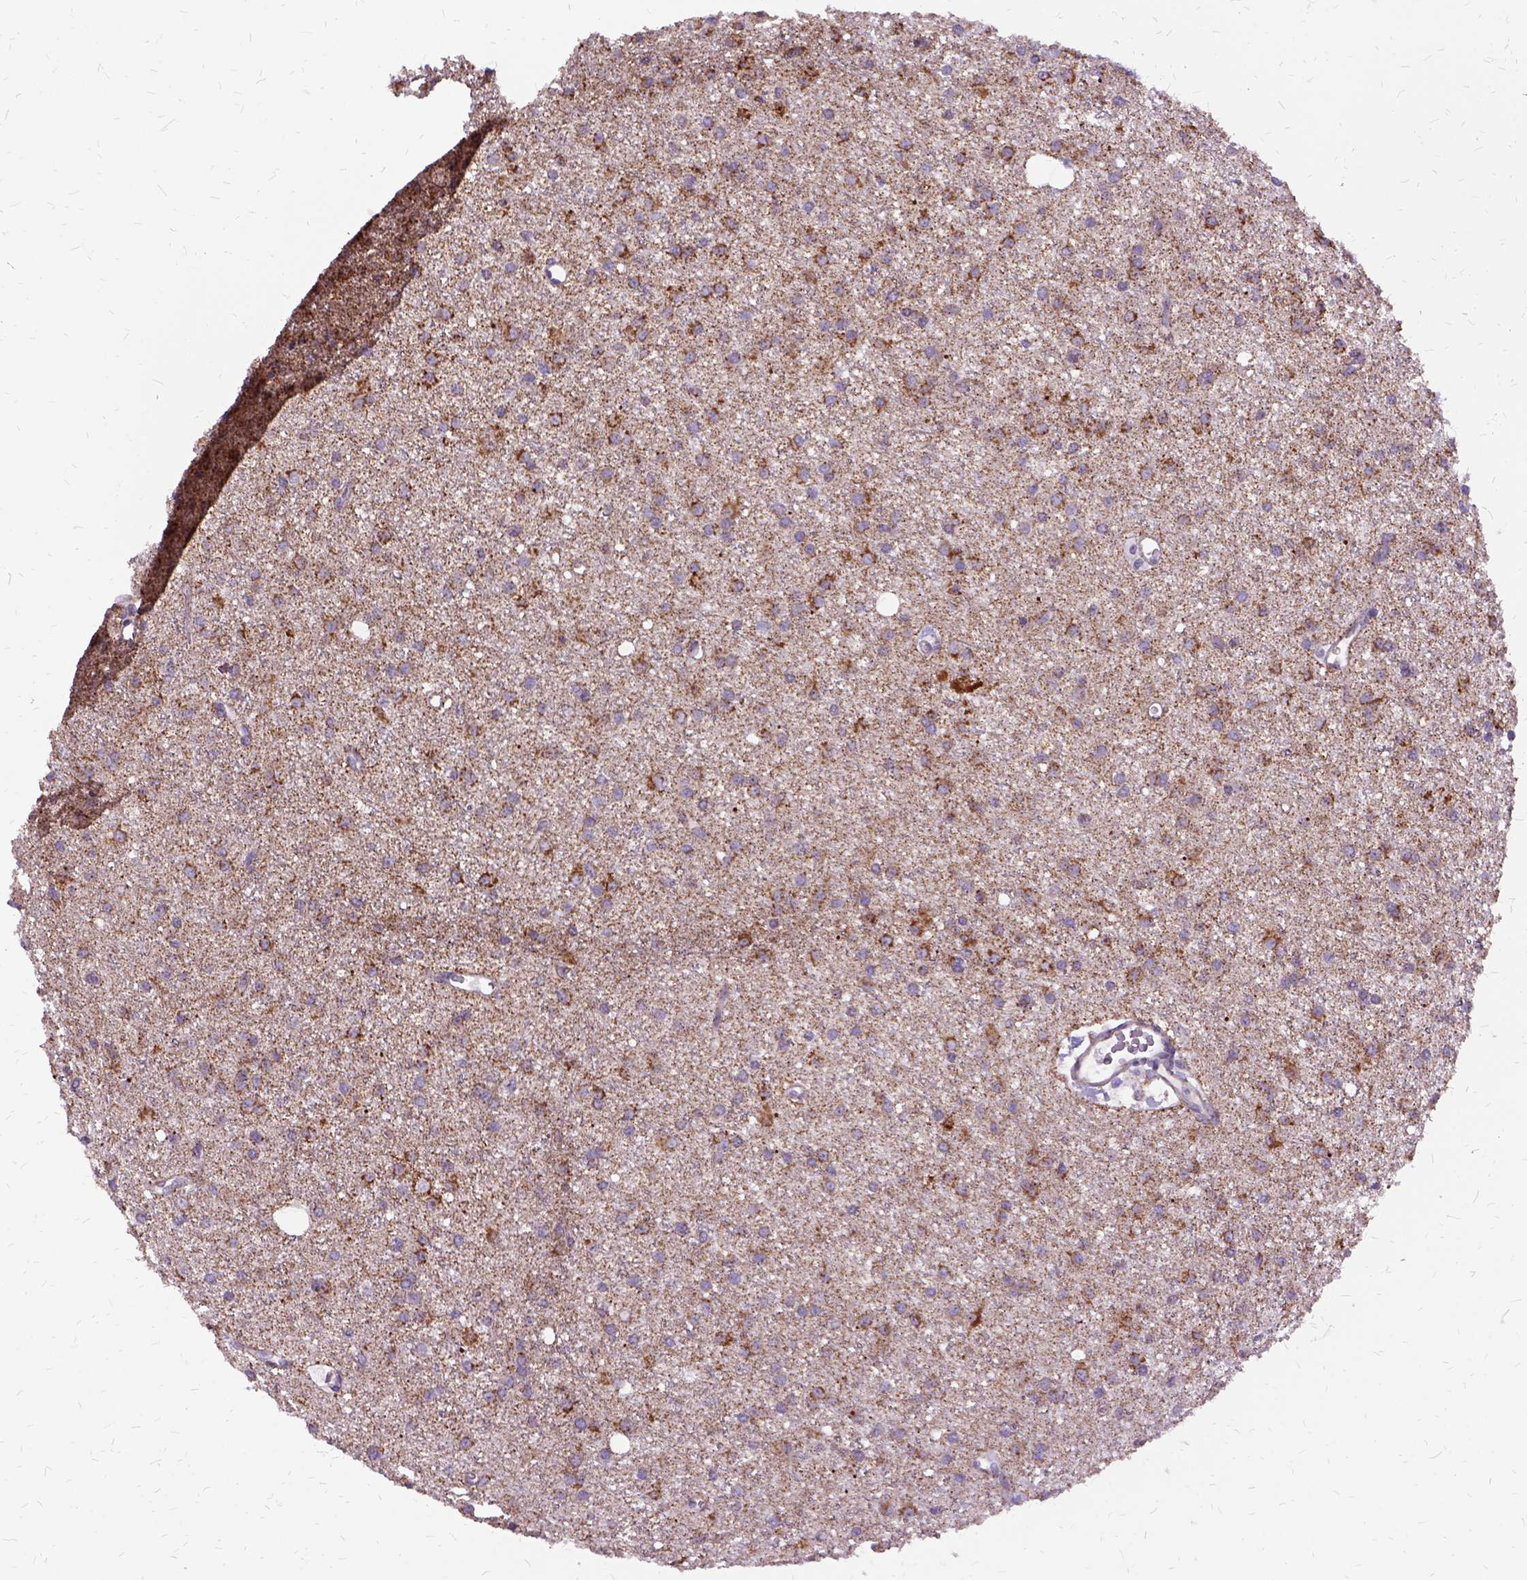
{"staining": {"intensity": "moderate", "quantity": "25%-75%", "location": "cytoplasmic/membranous"}, "tissue": "glioma", "cell_type": "Tumor cells", "image_type": "cancer", "snomed": [{"axis": "morphology", "description": "Glioma, malignant, Low grade"}, {"axis": "topography", "description": "Brain"}], "caption": "Immunohistochemistry of human glioma shows medium levels of moderate cytoplasmic/membranous expression in about 25%-75% of tumor cells.", "gene": "OXCT1", "patient": {"sex": "male", "age": 27}}